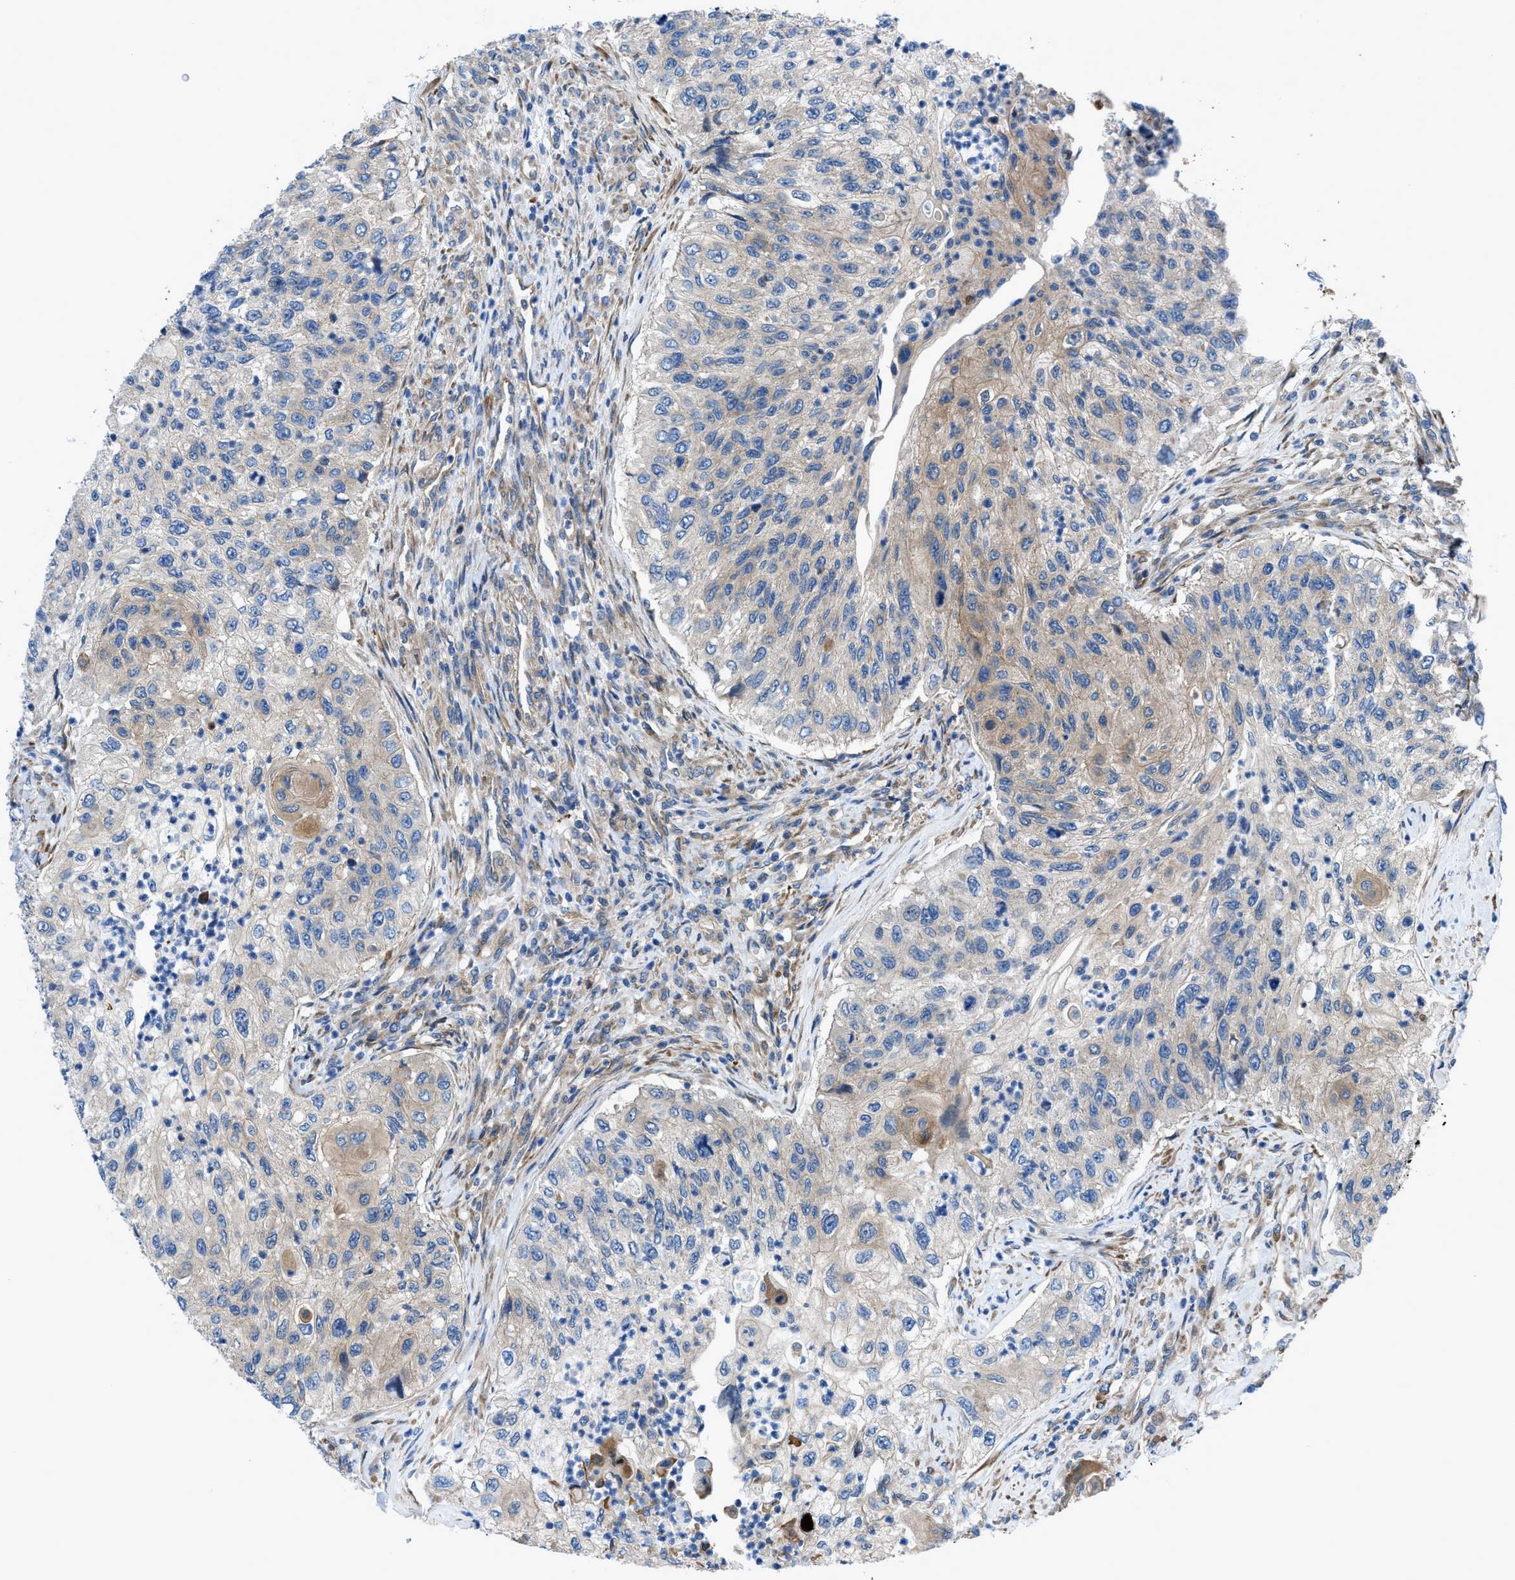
{"staining": {"intensity": "weak", "quantity": "<25%", "location": "cytoplasmic/membranous"}, "tissue": "urothelial cancer", "cell_type": "Tumor cells", "image_type": "cancer", "snomed": [{"axis": "morphology", "description": "Urothelial carcinoma, High grade"}, {"axis": "topography", "description": "Urinary bladder"}], "caption": "IHC image of urothelial carcinoma (high-grade) stained for a protein (brown), which shows no positivity in tumor cells.", "gene": "DMAC1", "patient": {"sex": "female", "age": 60}}